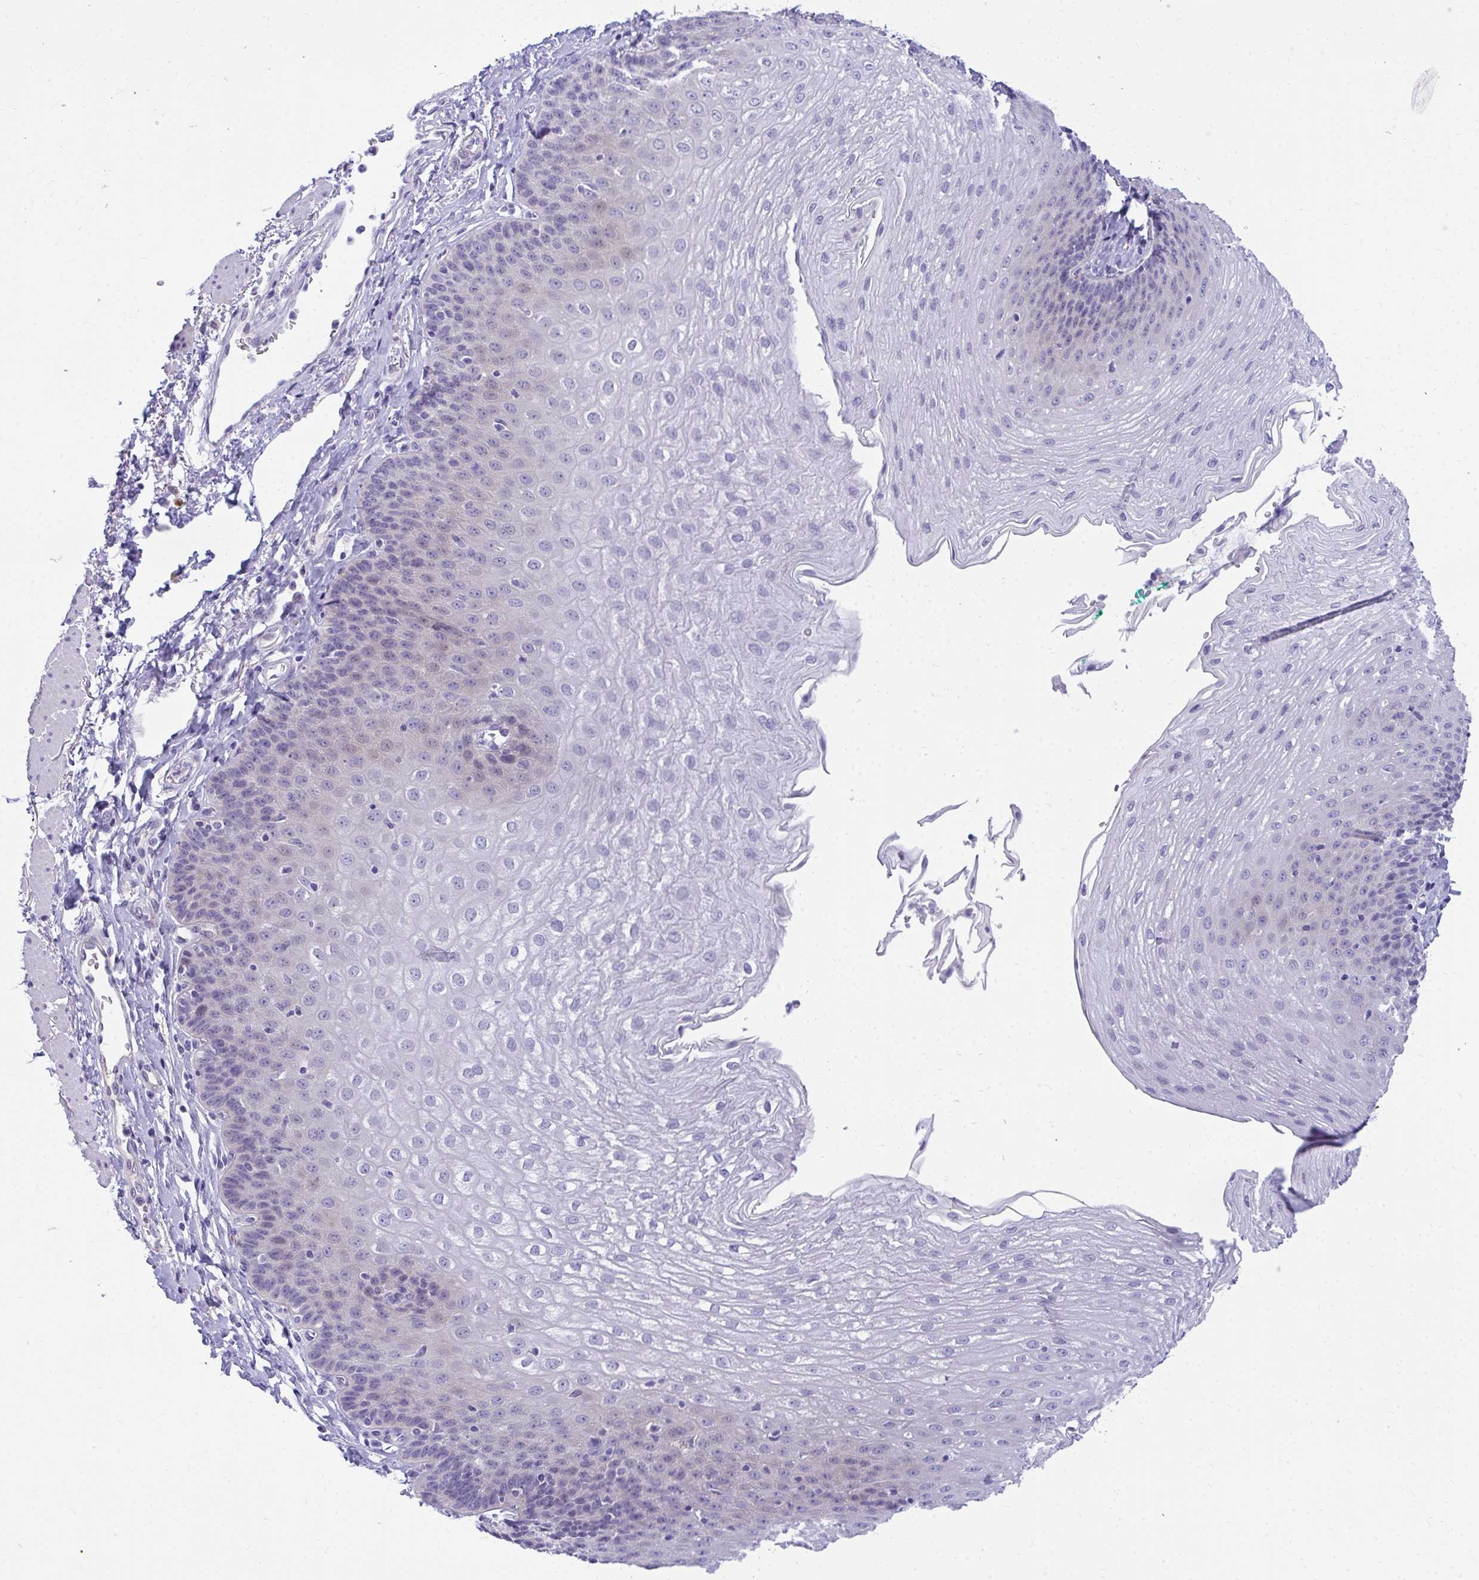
{"staining": {"intensity": "negative", "quantity": "none", "location": "none"}, "tissue": "esophagus", "cell_type": "Squamous epithelial cells", "image_type": "normal", "snomed": [{"axis": "morphology", "description": "Normal tissue, NOS"}, {"axis": "topography", "description": "Esophagus"}], "caption": "An immunohistochemistry (IHC) micrograph of normal esophagus is shown. There is no staining in squamous epithelial cells of esophagus. The staining was performed using DAB to visualize the protein expression in brown, while the nuclei were stained in blue with hematoxylin (Magnification: 20x).", "gene": "TSBP1", "patient": {"sex": "female", "age": 81}}